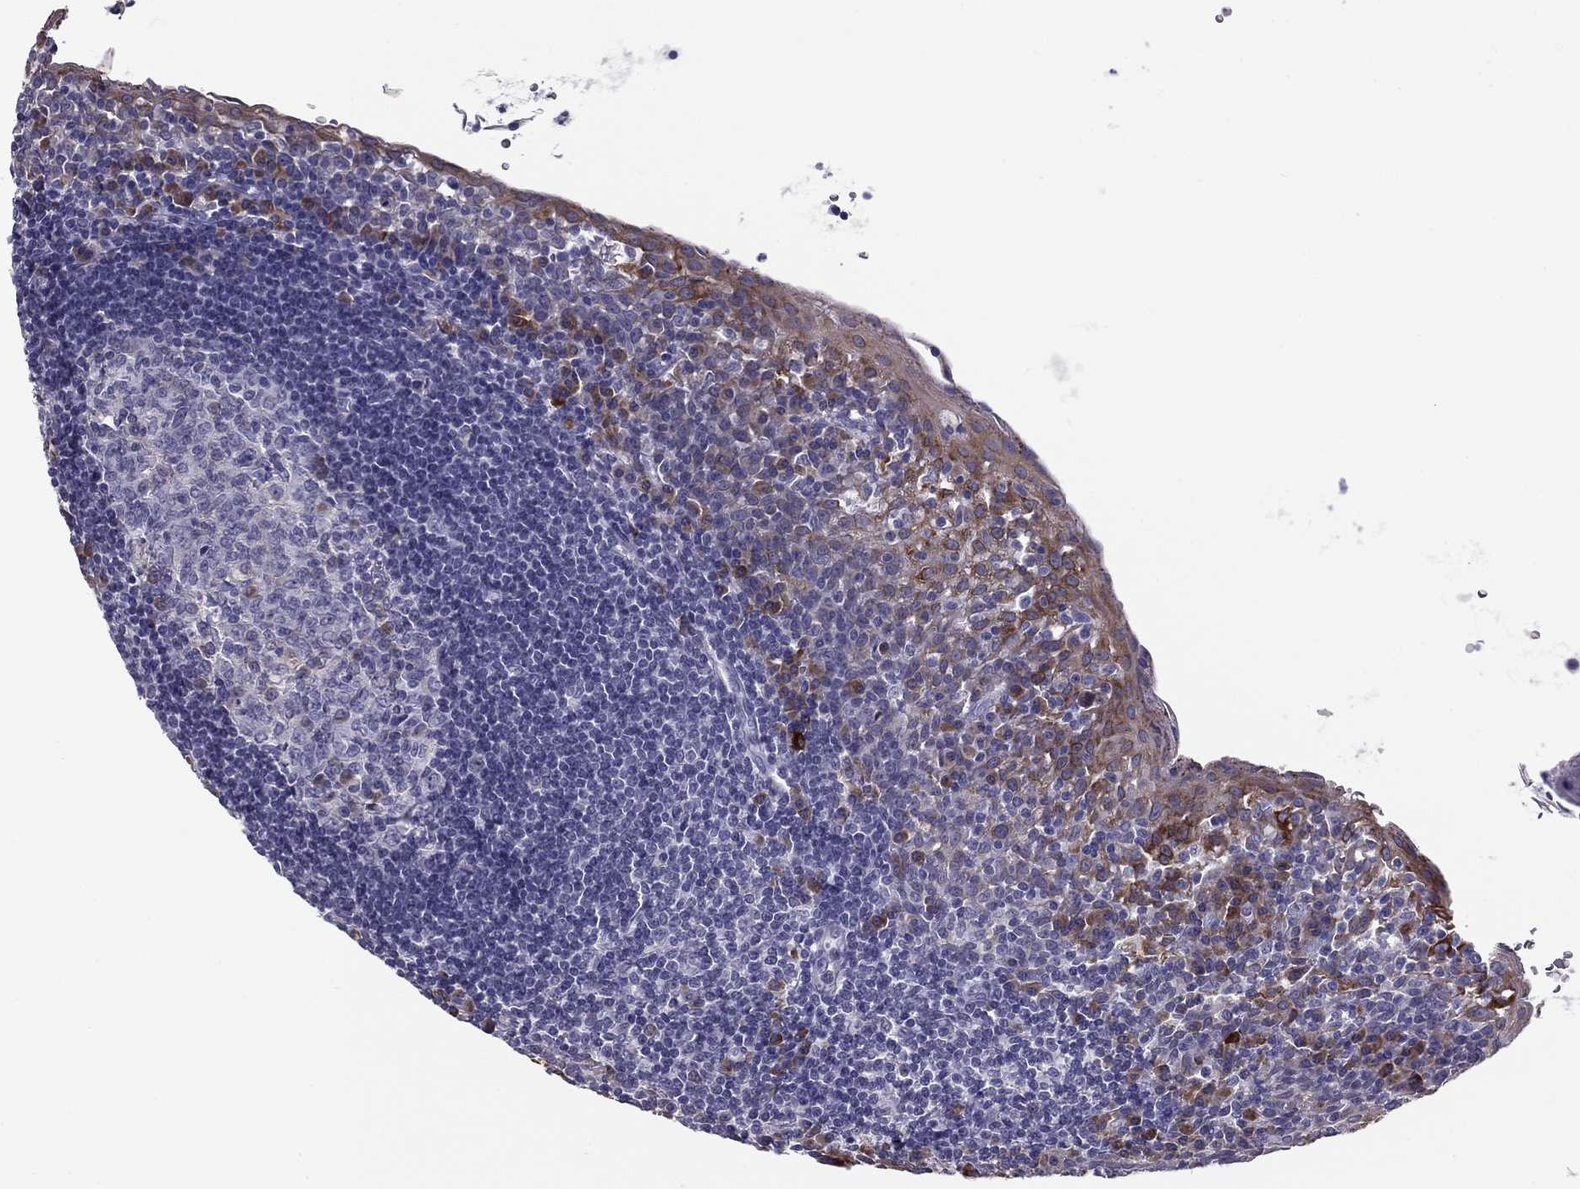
{"staining": {"intensity": "weak", "quantity": "<25%", "location": "cytoplasmic/membranous"}, "tissue": "tonsil", "cell_type": "Germinal center cells", "image_type": "normal", "snomed": [{"axis": "morphology", "description": "Normal tissue, NOS"}, {"axis": "topography", "description": "Tonsil"}], "caption": "DAB immunohistochemical staining of normal tonsil shows no significant positivity in germinal center cells. Nuclei are stained in blue.", "gene": "TMED3", "patient": {"sex": "female", "age": 13}}